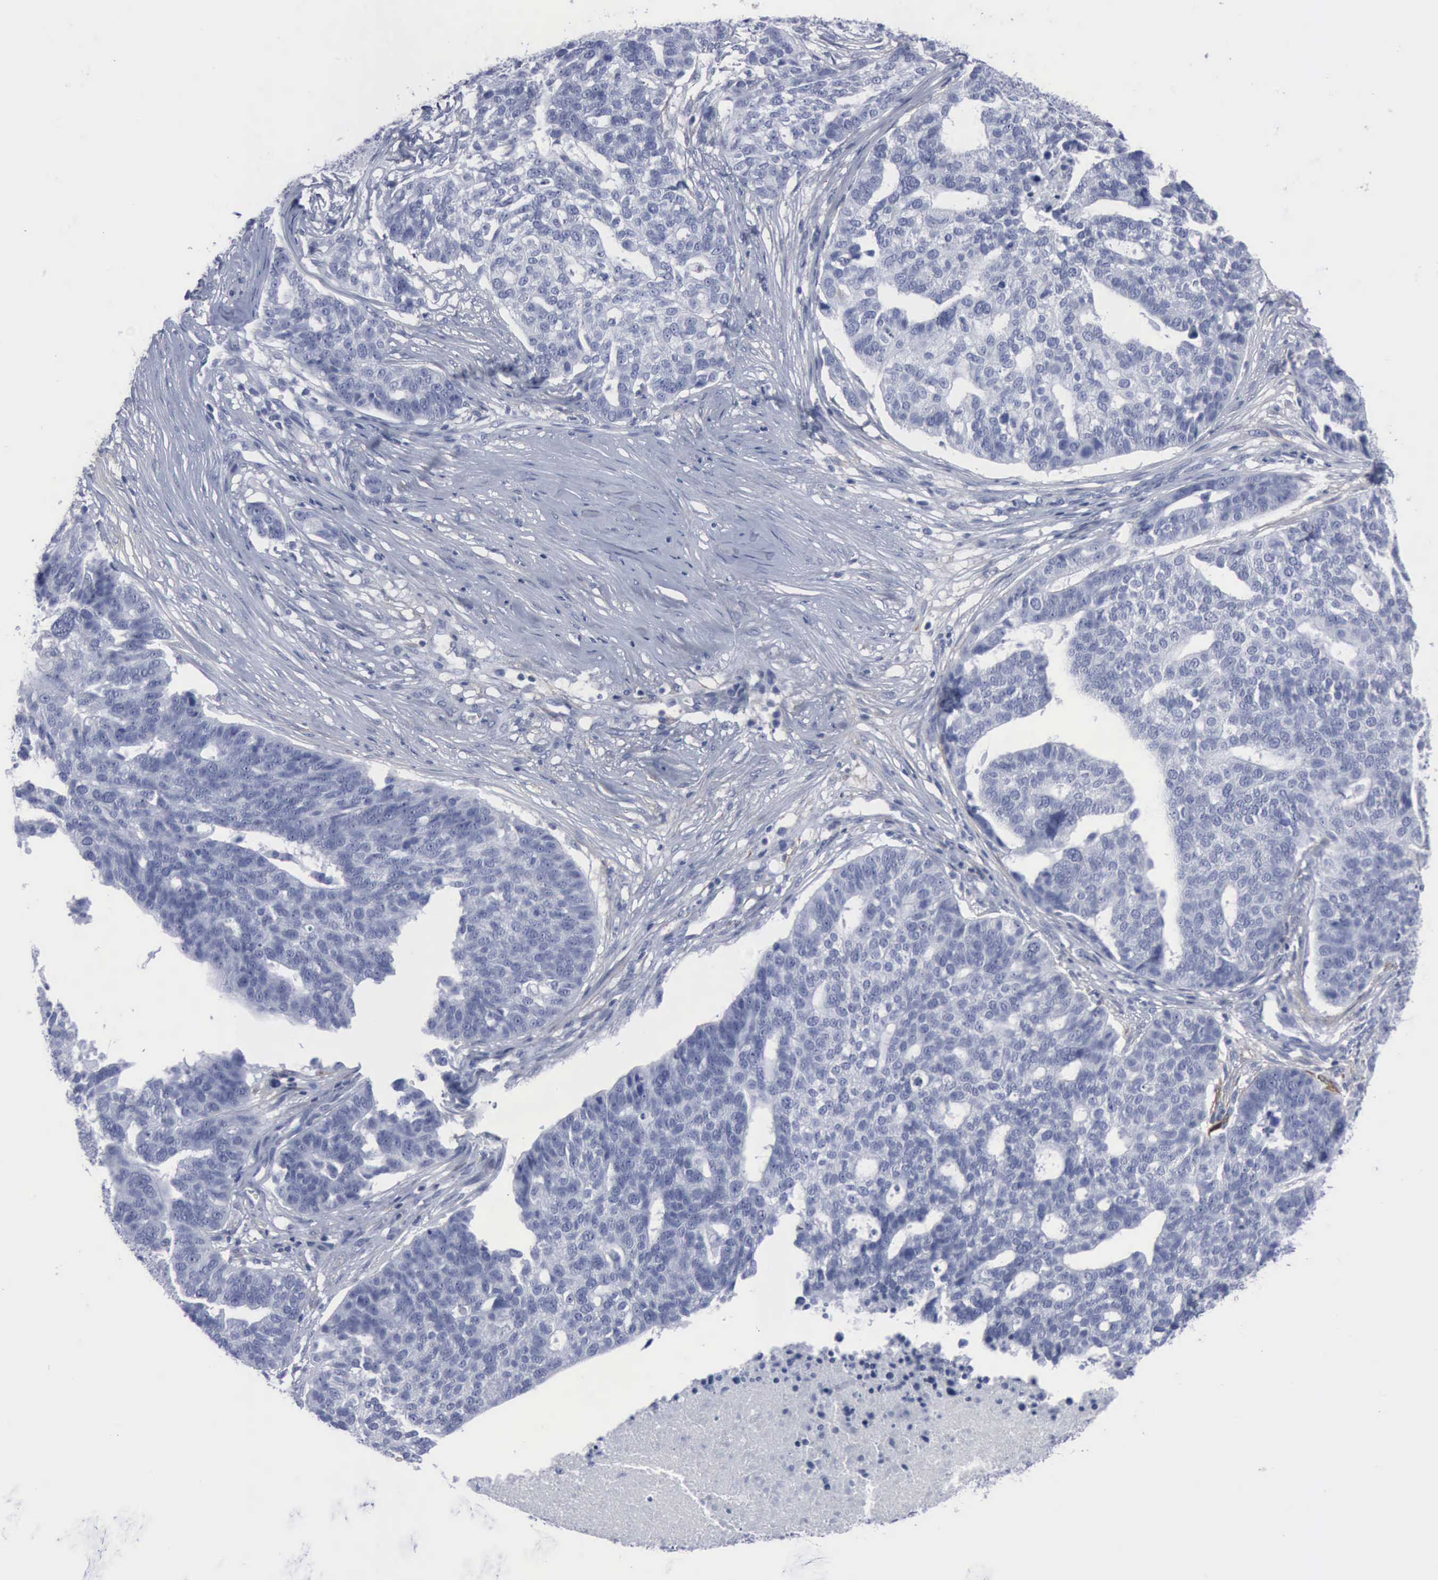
{"staining": {"intensity": "negative", "quantity": "none", "location": "none"}, "tissue": "ovarian cancer", "cell_type": "Tumor cells", "image_type": "cancer", "snomed": [{"axis": "morphology", "description": "Cystadenocarcinoma, serous, NOS"}, {"axis": "topography", "description": "Ovary"}], "caption": "Immunohistochemical staining of human ovarian cancer (serous cystadenocarcinoma) reveals no significant positivity in tumor cells.", "gene": "VCAM1", "patient": {"sex": "female", "age": 59}}